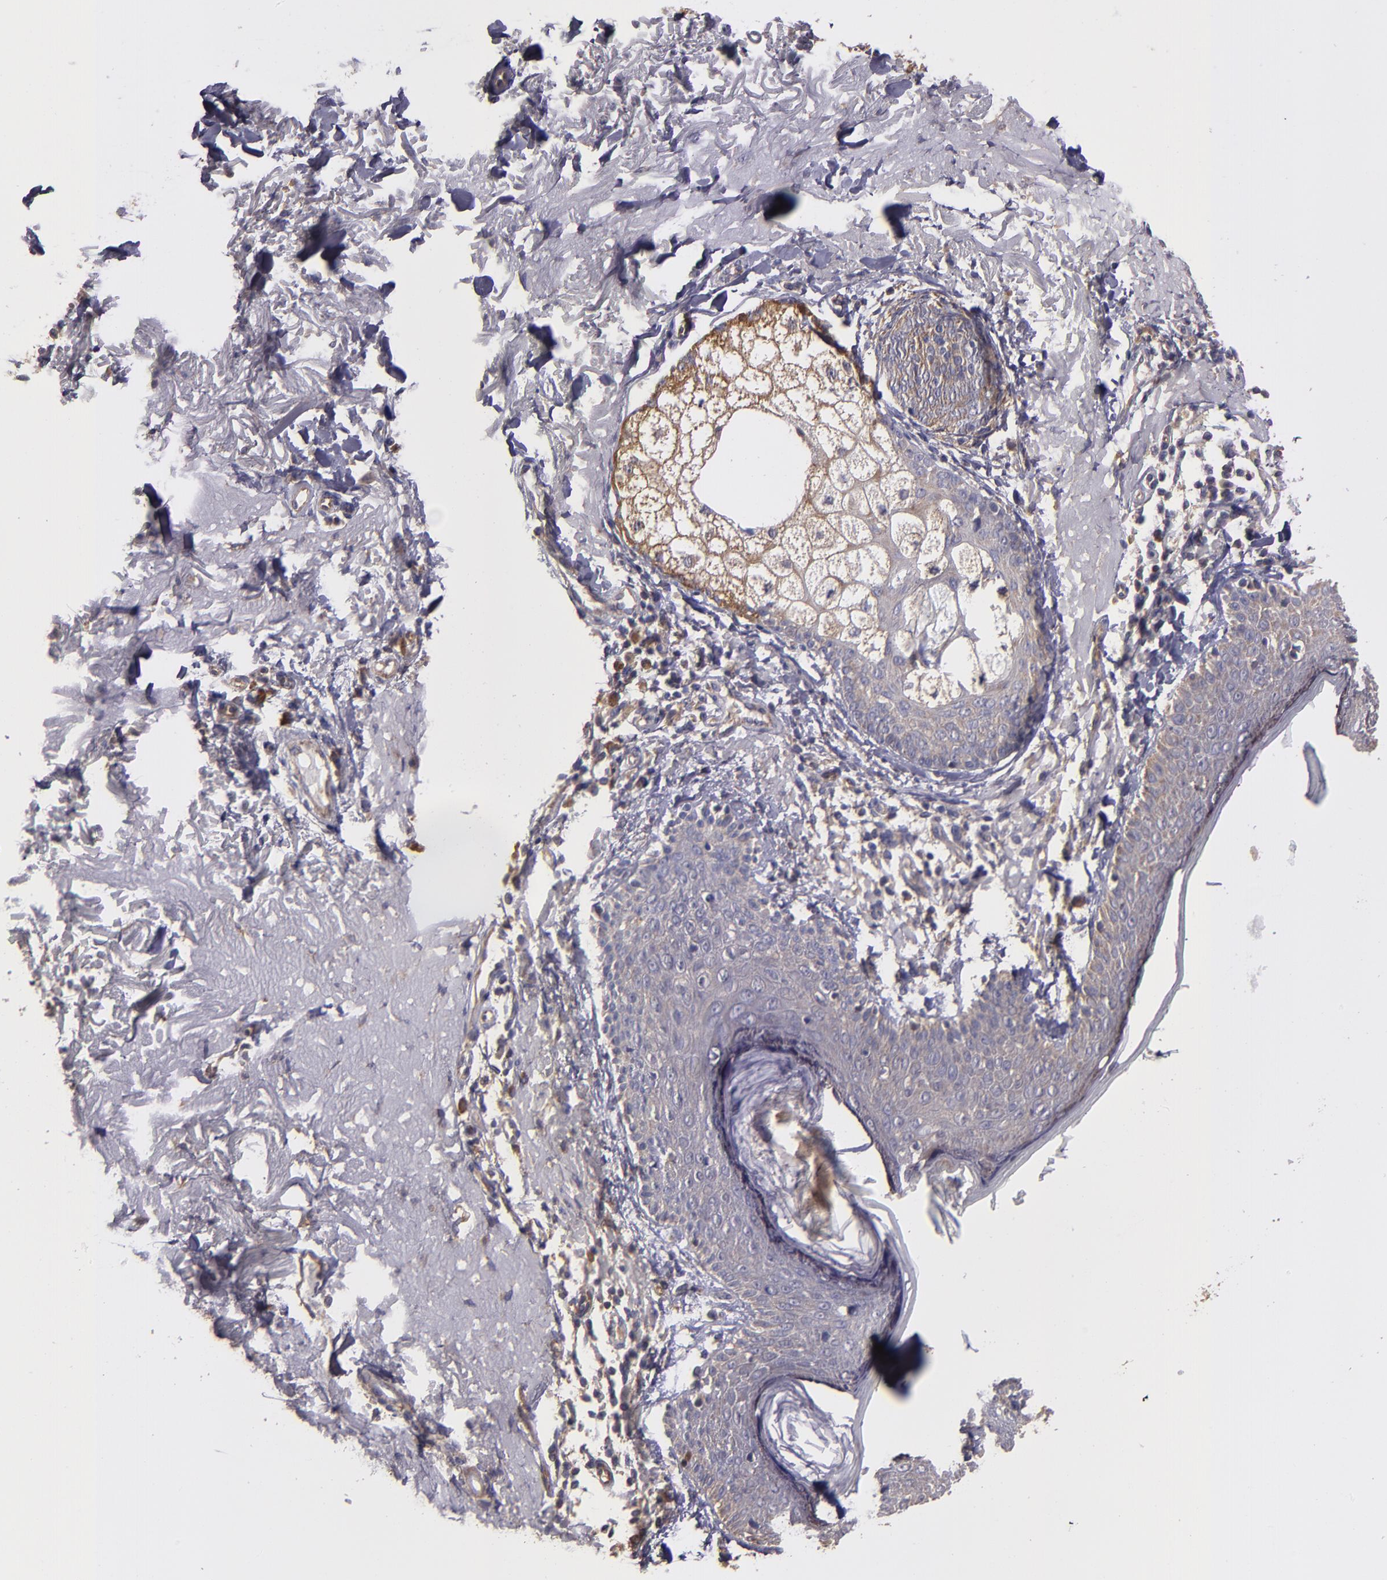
{"staining": {"intensity": "weak", "quantity": "25%-75%", "location": "cytoplasmic/membranous"}, "tissue": "skin cancer", "cell_type": "Tumor cells", "image_type": "cancer", "snomed": [{"axis": "morphology", "description": "Basal cell carcinoma"}, {"axis": "topography", "description": "Skin"}], "caption": "Brown immunohistochemical staining in skin cancer (basal cell carcinoma) demonstrates weak cytoplasmic/membranous expression in about 25%-75% of tumor cells.", "gene": "CARS1", "patient": {"sex": "male", "age": 74}}